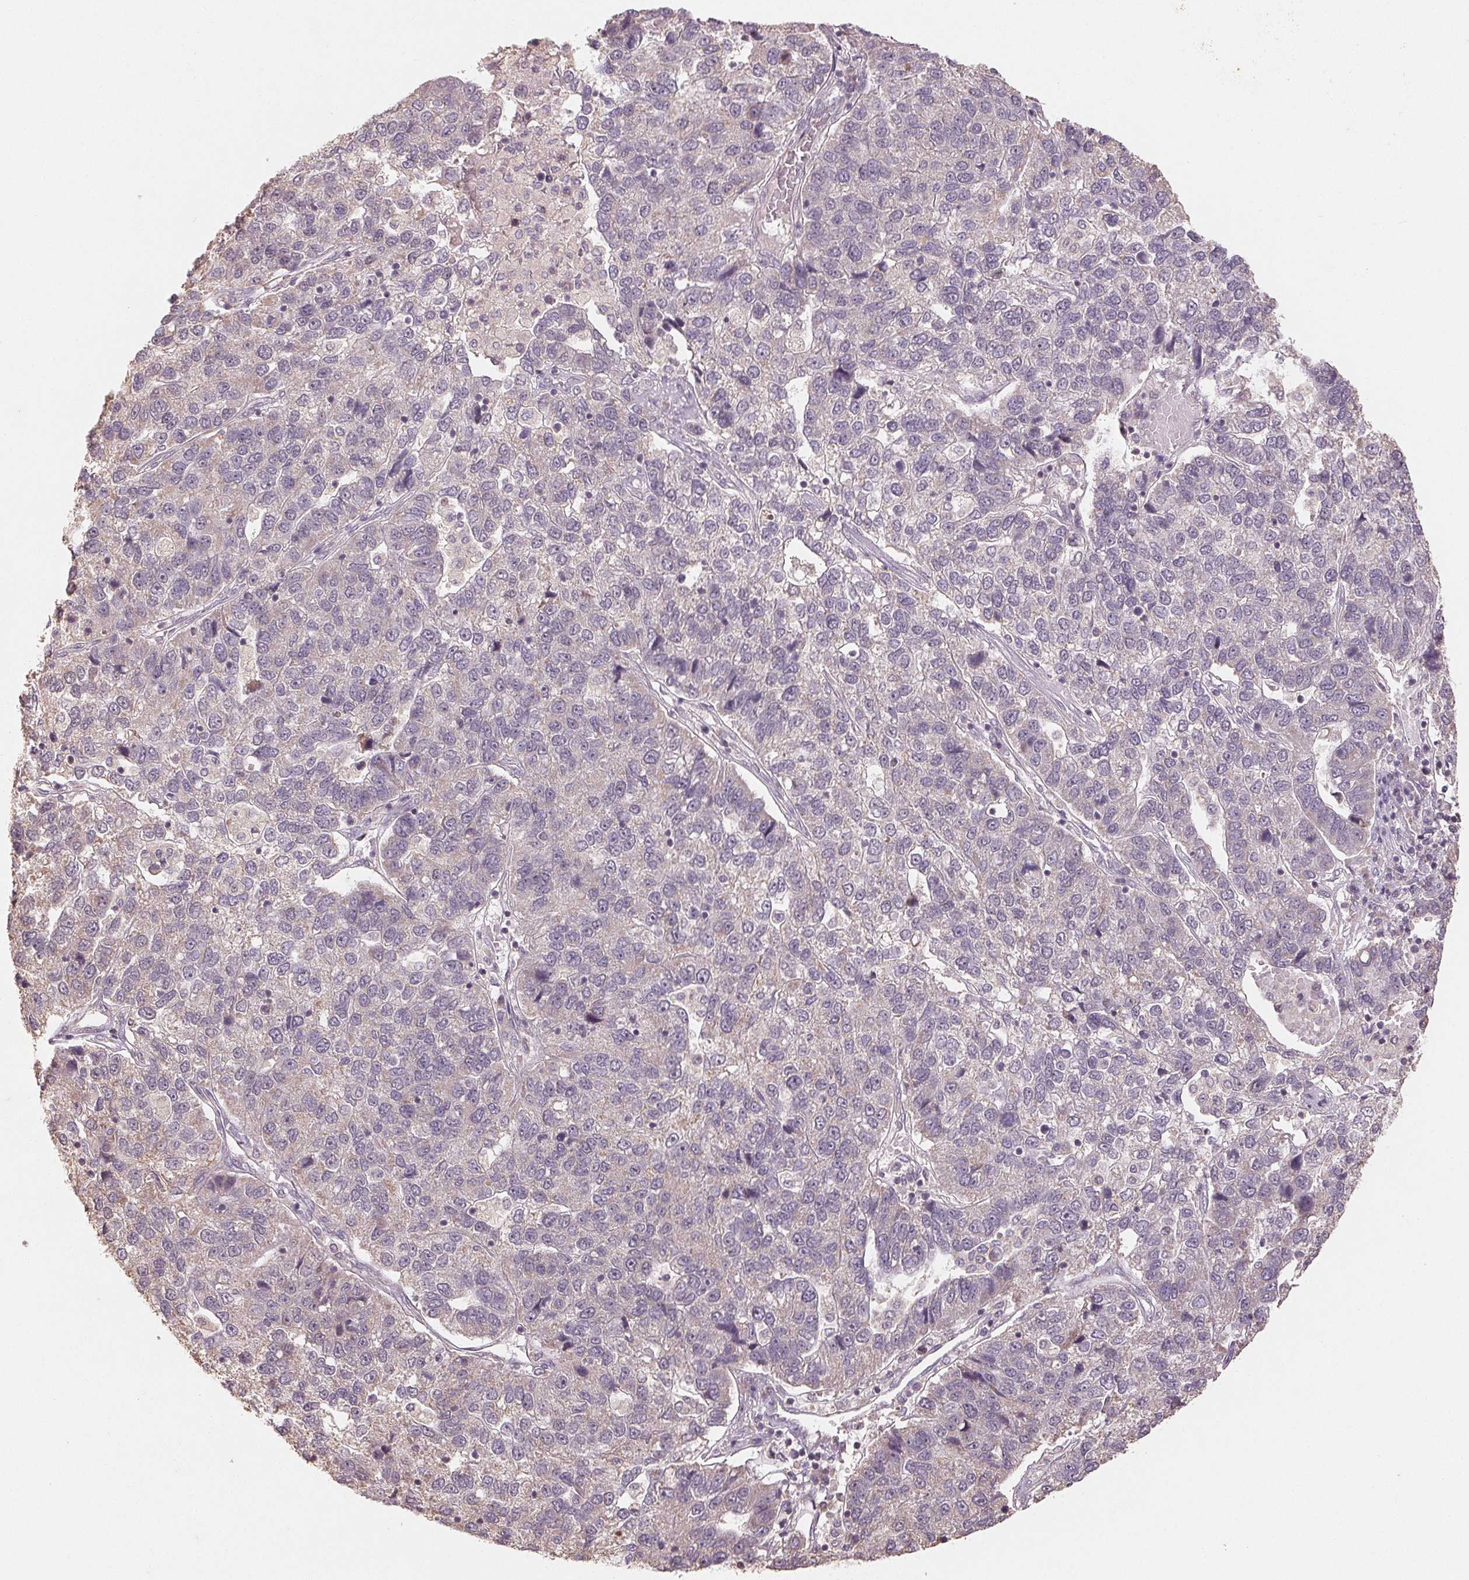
{"staining": {"intensity": "negative", "quantity": "none", "location": "none"}, "tissue": "pancreatic cancer", "cell_type": "Tumor cells", "image_type": "cancer", "snomed": [{"axis": "morphology", "description": "Adenocarcinoma, NOS"}, {"axis": "topography", "description": "Pancreas"}], "caption": "IHC micrograph of pancreatic adenocarcinoma stained for a protein (brown), which exhibits no staining in tumor cells.", "gene": "COX14", "patient": {"sex": "female", "age": 61}}